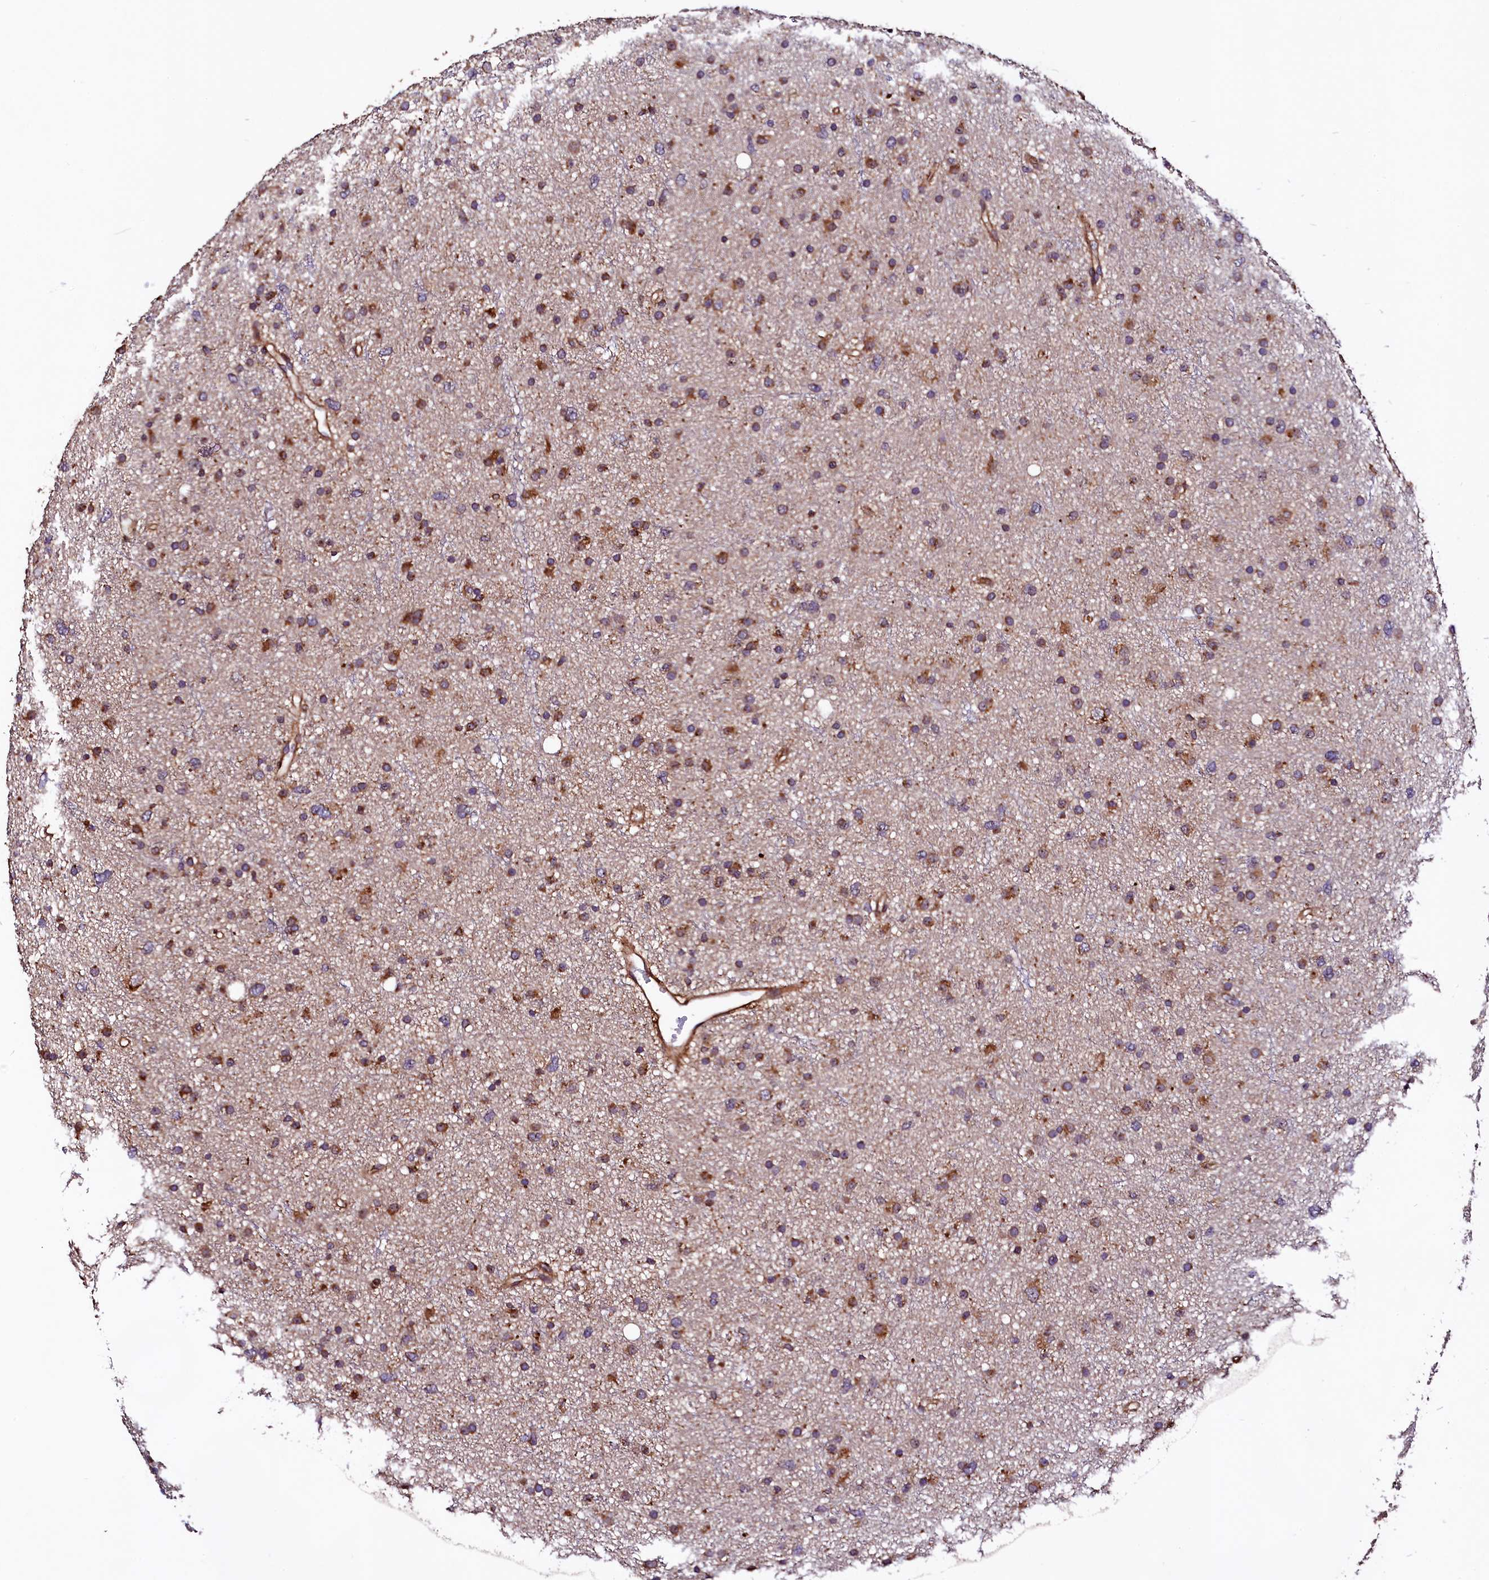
{"staining": {"intensity": "moderate", "quantity": ">75%", "location": "cytoplasmic/membranous"}, "tissue": "glioma", "cell_type": "Tumor cells", "image_type": "cancer", "snomed": [{"axis": "morphology", "description": "Glioma, malignant, Low grade"}, {"axis": "topography", "description": "Cerebral cortex"}], "caption": "Malignant glioma (low-grade) was stained to show a protein in brown. There is medium levels of moderate cytoplasmic/membranous expression in about >75% of tumor cells. Using DAB (brown) and hematoxylin (blue) stains, captured at high magnification using brightfield microscopy.", "gene": "VPS35", "patient": {"sex": "female", "age": 39}}